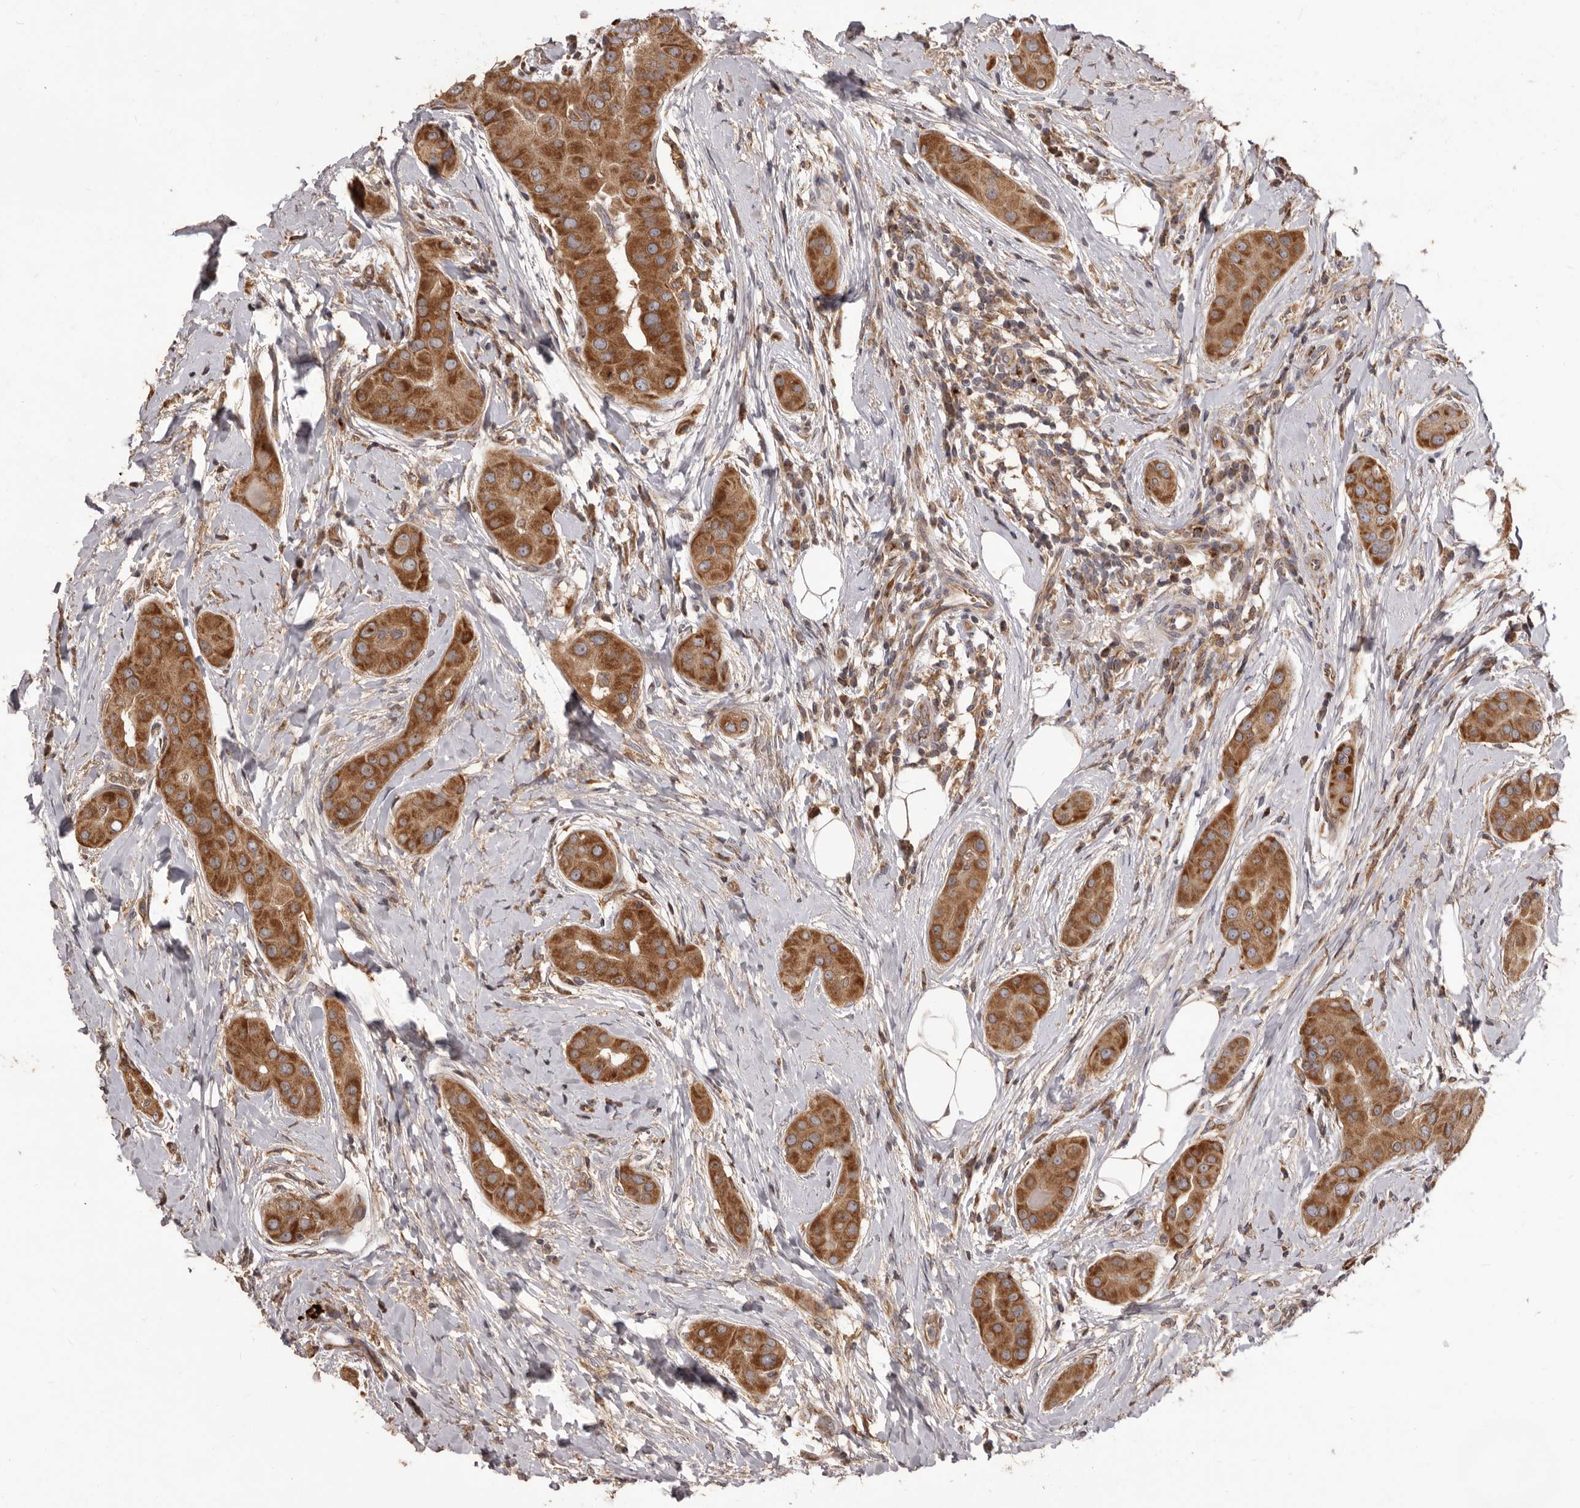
{"staining": {"intensity": "strong", "quantity": ">75%", "location": "cytoplasmic/membranous"}, "tissue": "thyroid cancer", "cell_type": "Tumor cells", "image_type": "cancer", "snomed": [{"axis": "morphology", "description": "Papillary adenocarcinoma, NOS"}, {"axis": "topography", "description": "Thyroid gland"}], "caption": "Strong cytoplasmic/membranous positivity is identified in approximately >75% of tumor cells in papillary adenocarcinoma (thyroid).", "gene": "QRSL1", "patient": {"sex": "male", "age": 33}}